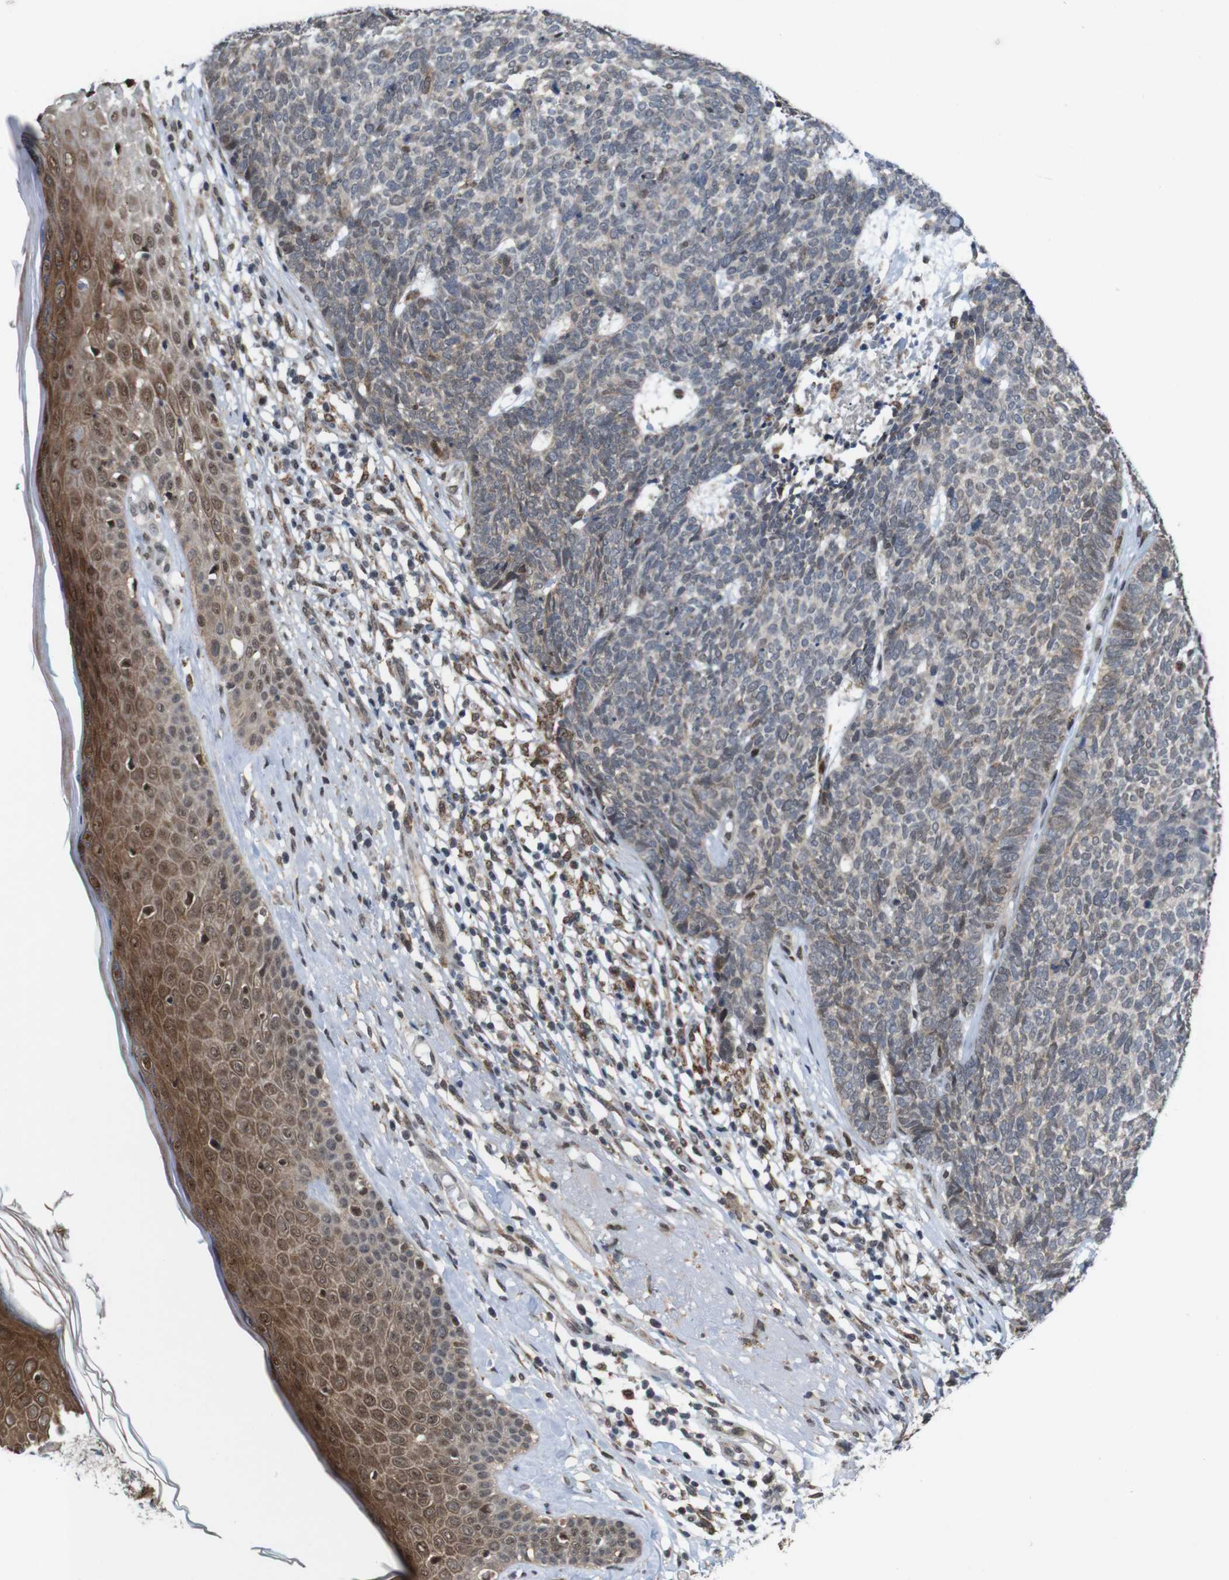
{"staining": {"intensity": "weak", "quantity": ">75%", "location": "cytoplasmic/membranous,nuclear"}, "tissue": "skin cancer", "cell_type": "Tumor cells", "image_type": "cancer", "snomed": [{"axis": "morphology", "description": "Basal cell carcinoma"}, {"axis": "topography", "description": "Skin"}], "caption": "Human skin basal cell carcinoma stained with a protein marker shows weak staining in tumor cells.", "gene": "PNMA8A", "patient": {"sex": "female", "age": 84}}